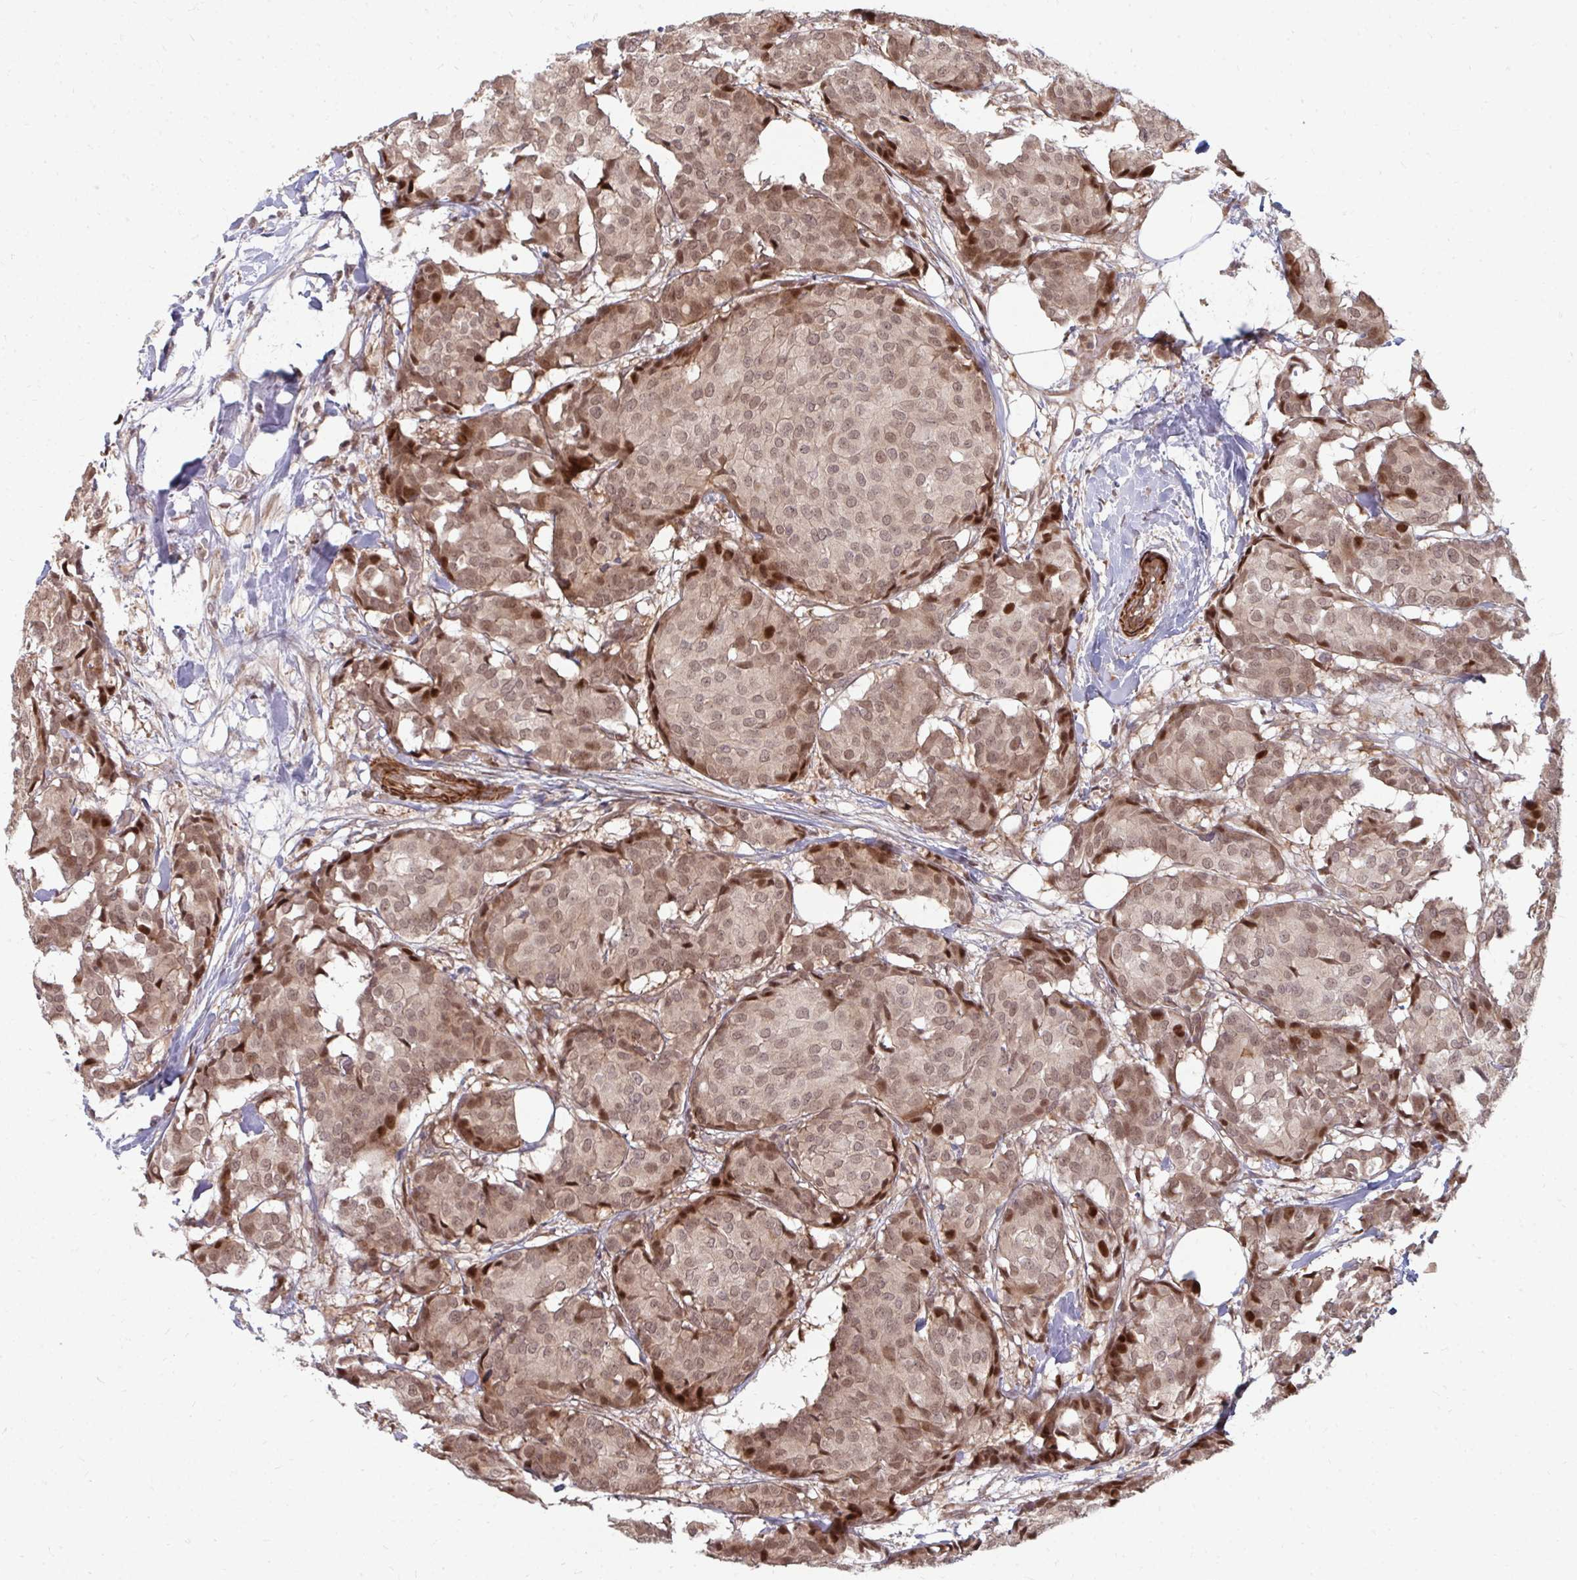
{"staining": {"intensity": "moderate", "quantity": ">75%", "location": "cytoplasmic/membranous,nuclear"}, "tissue": "breast cancer", "cell_type": "Tumor cells", "image_type": "cancer", "snomed": [{"axis": "morphology", "description": "Duct carcinoma"}, {"axis": "topography", "description": "Breast"}], "caption": "Immunohistochemistry (IHC) (DAB) staining of breast infiltrating ductal carcinoma shows moderate cytoplasmic/membranous and nuclear protein expression in about >75% of tumor cells.", "gene": "ZNF285", "patient": {"sex": "female", "age": 75}}